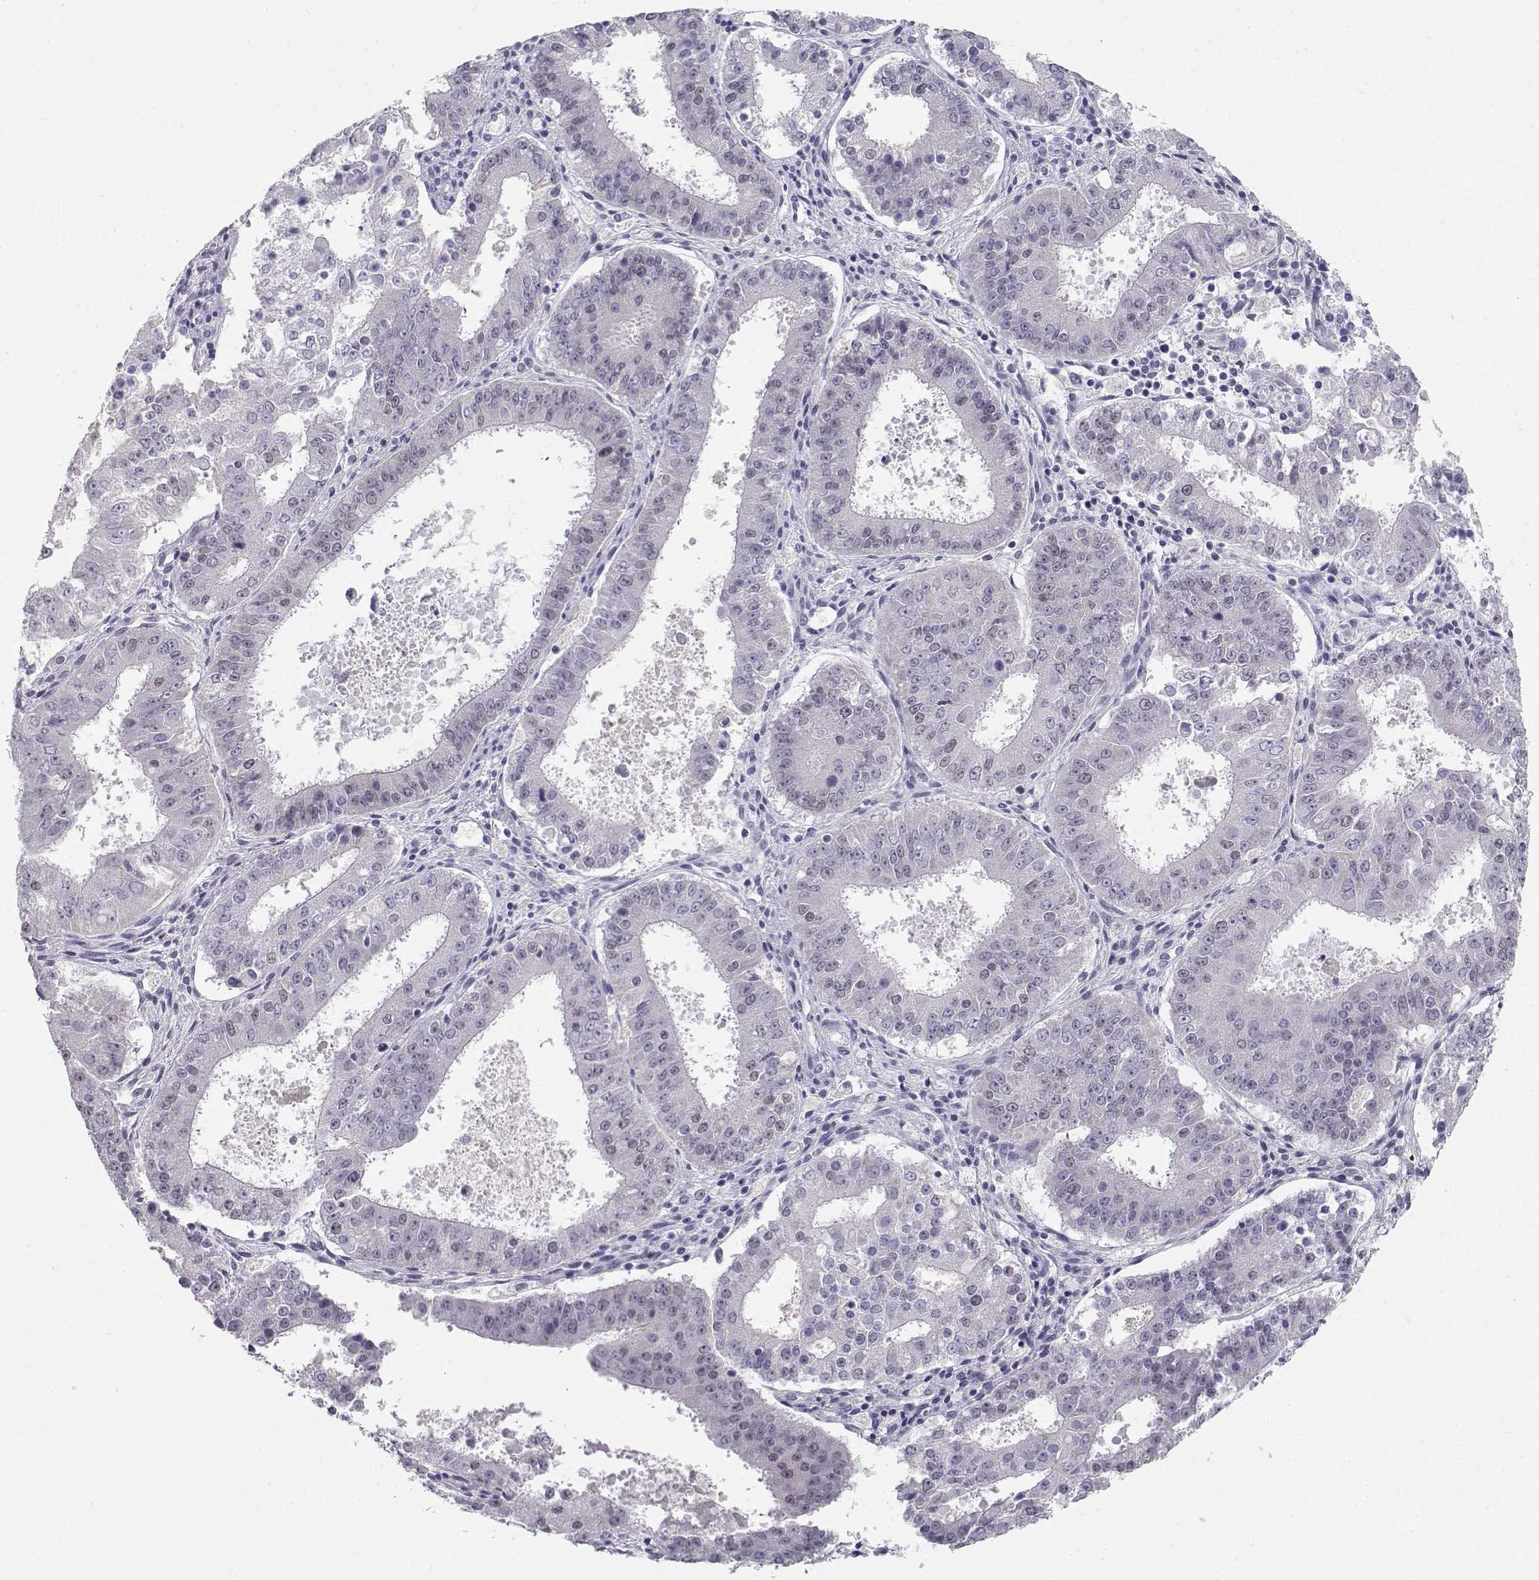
{"staining": {"intensity": "negative", "quantity": "none", "location": "none"}, "tissue": "ovarian cancer", "cell_type": "Tumor cells", "image_type": "cancer", "snomed": [{"axis": "morphology", "description": "Carcinoma, endometroid"}, {"axis": "topography", "description": "Ovary"}], "caption": "Ovarian endometroid carcinoma was stained to show a protein in brown. There is no significant positivity in tumor cells. (DAB IHC, high magnification).", "gene": "OPN5", "patient": {"sex": "female", "age": 42}}